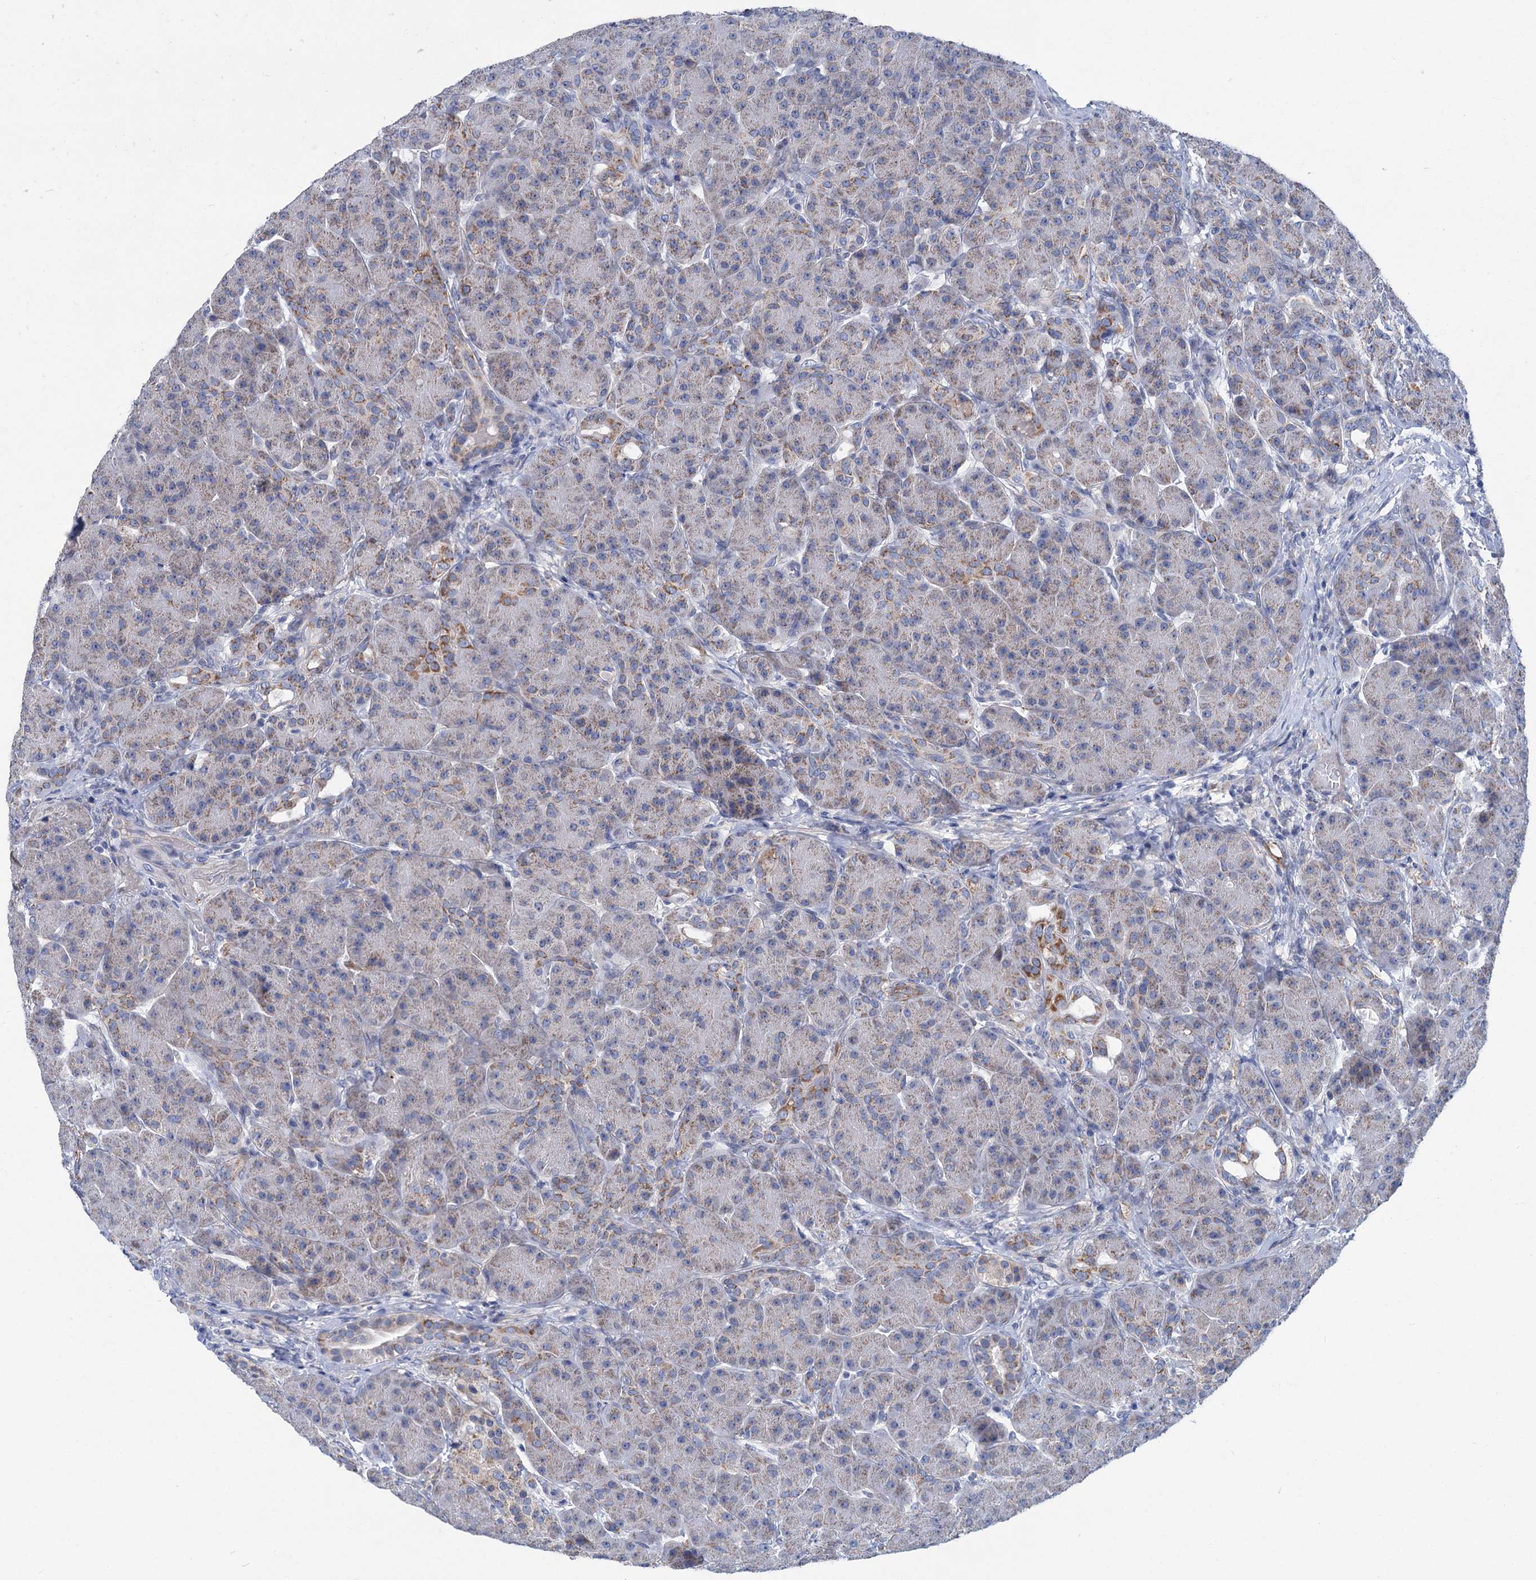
{"staining": {"intensity": "moderate", "quantity": "<25%", "location": "cytoplasmic/membranous"}, "tissue": "pancreas", "cell_type": "Exocrine glandular cells", "image_type": "normal", "snomed": [{"axis": "morphology", "description": "Normal tissue, NOS"}, {"axis": "topography", "description": "Pancreas"}], "caption": "A brown stain highlights moderate cytoplasmic/membranous expression of a protein in exocrine glandular cells of normal pancreas.", "gene": "CHDH", "patient": {"sex": "male", "age": 63}}